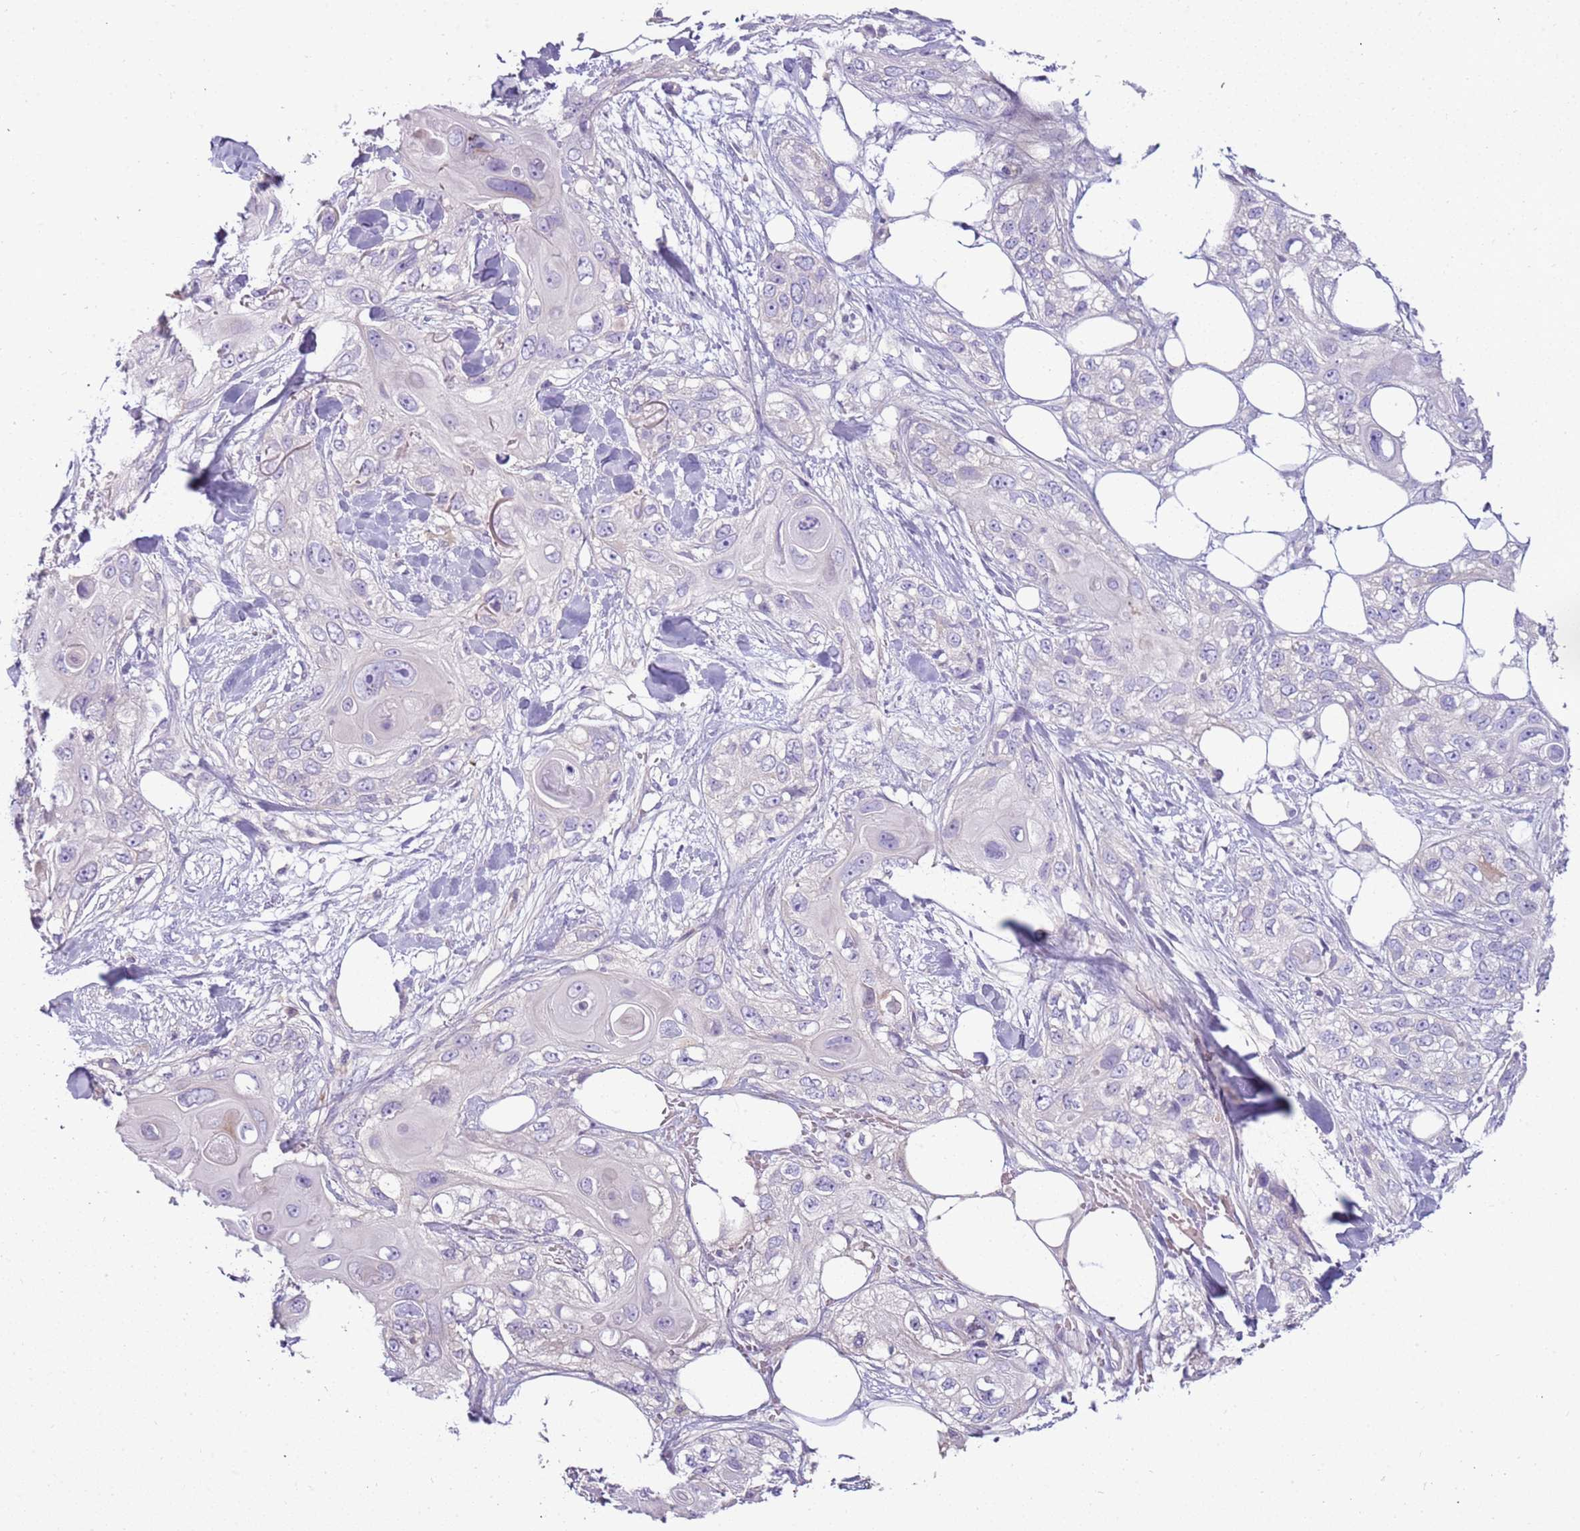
{"staining": {"intensity": "negative", "quantity": "none", "location": "none"}, "tissue": "skin cancer", "cell_type": "Tumor cells", "image_type": "cancer", "snomed": [{"axis": "morphology", "description": "Normal tissue, NOS"}, {"axis": "morphology", "description": "Squamous cell carcinoma, NOS"}, {"axis": "topography", "description": "Skin"}], "caption": "An image of skin cancer (squamous cell carcinoma) stained for a protein displays no brown staining in tumor cells.", "gene": "ARHGAP5", "patient": {"sex": "male", "age": 72}}